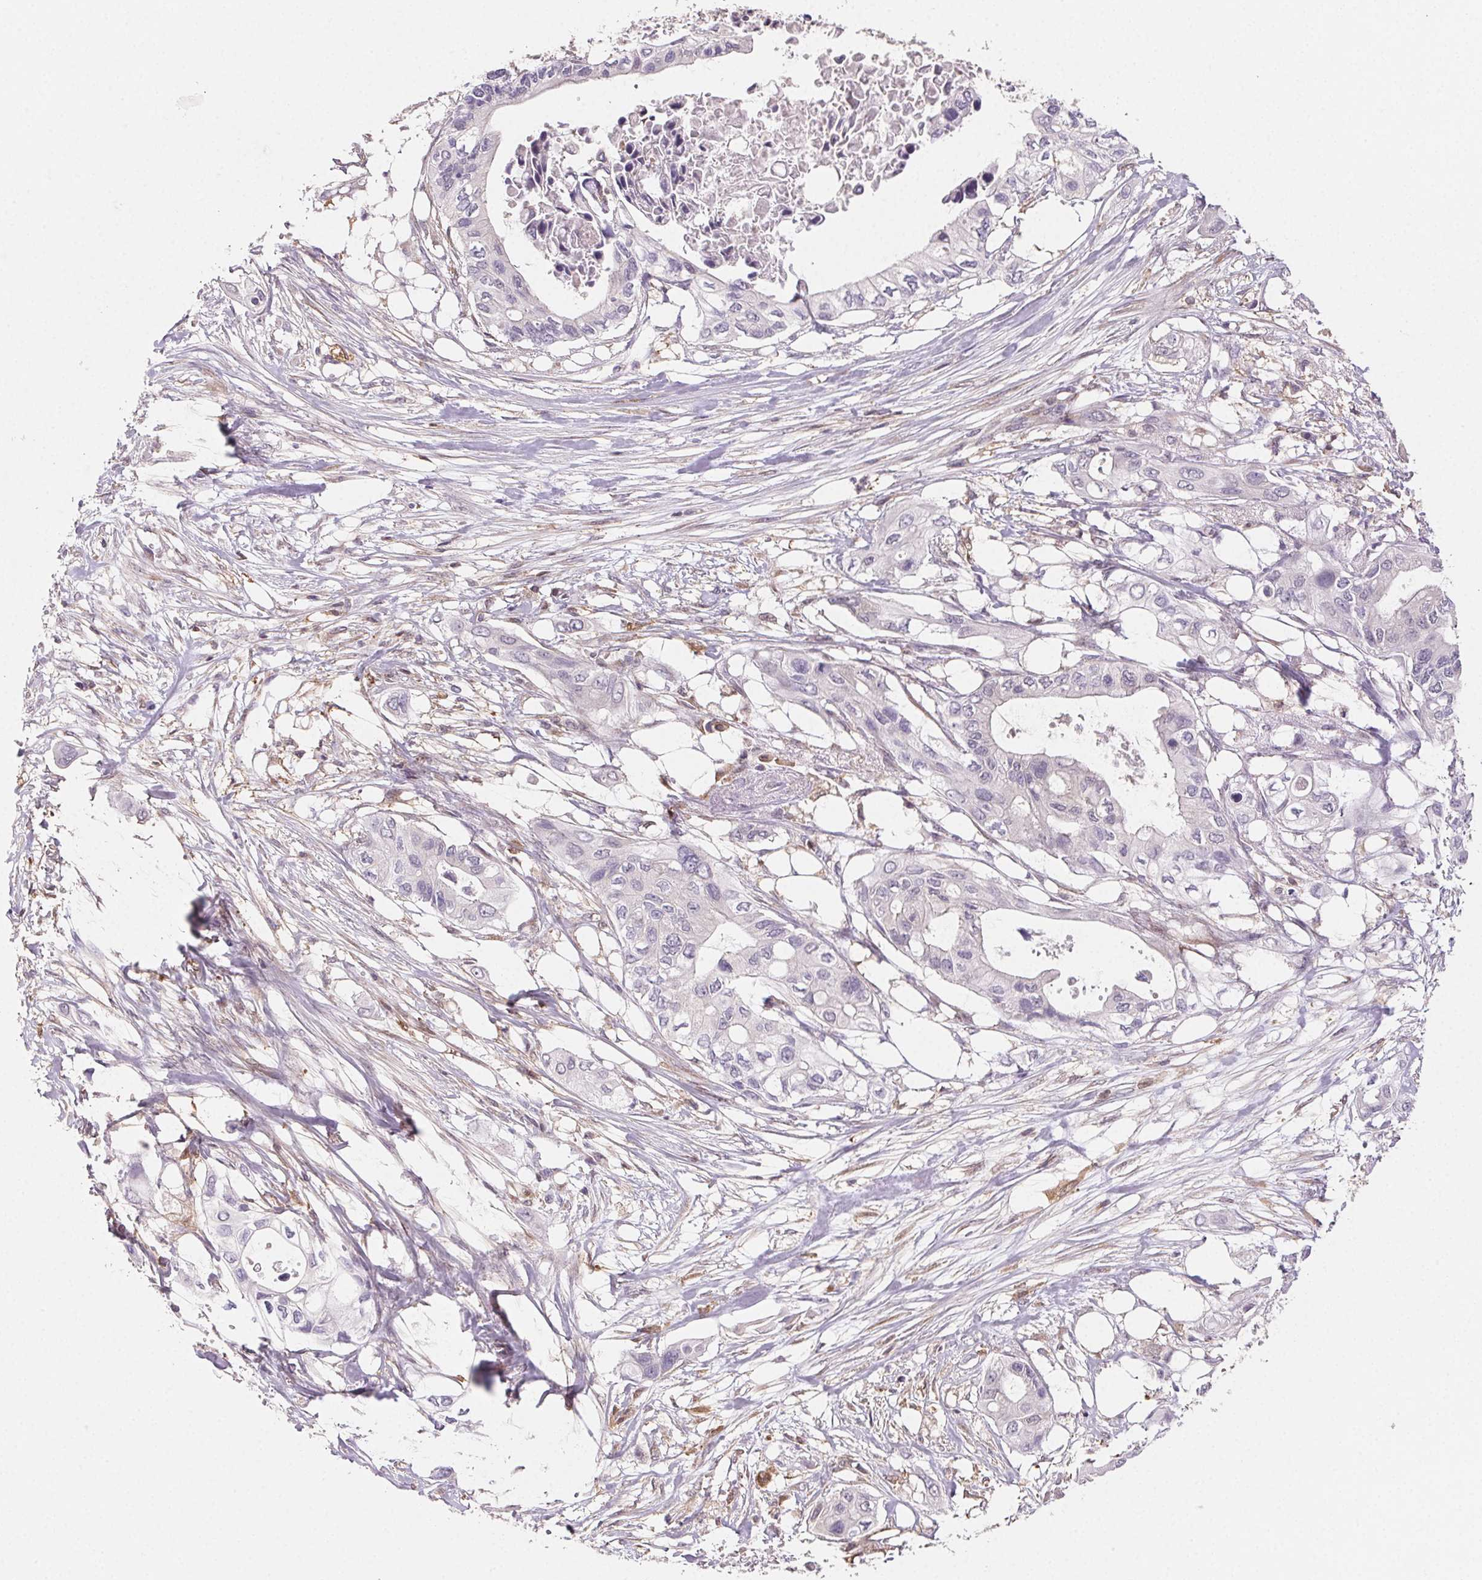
{"staining": {"intensity": "negative", "quantity": "none", "location": "none"}, "tissue": "pancreatic cancer", "cell_type": "Tumor cells", "image_type": "cancer", "snomed": [{"axis": "morphology", "description": "Adenocarcinoma, NOS"}, {"axis": "topography", "description": "Pancreas"}], "caption": "This is an immunohistochemistry (IHC) micrograph of human pancreatic cancer. There is no expression in tumor cells.", "gene": "GBP1", "patient": {"sex": "female", "age": 63}}